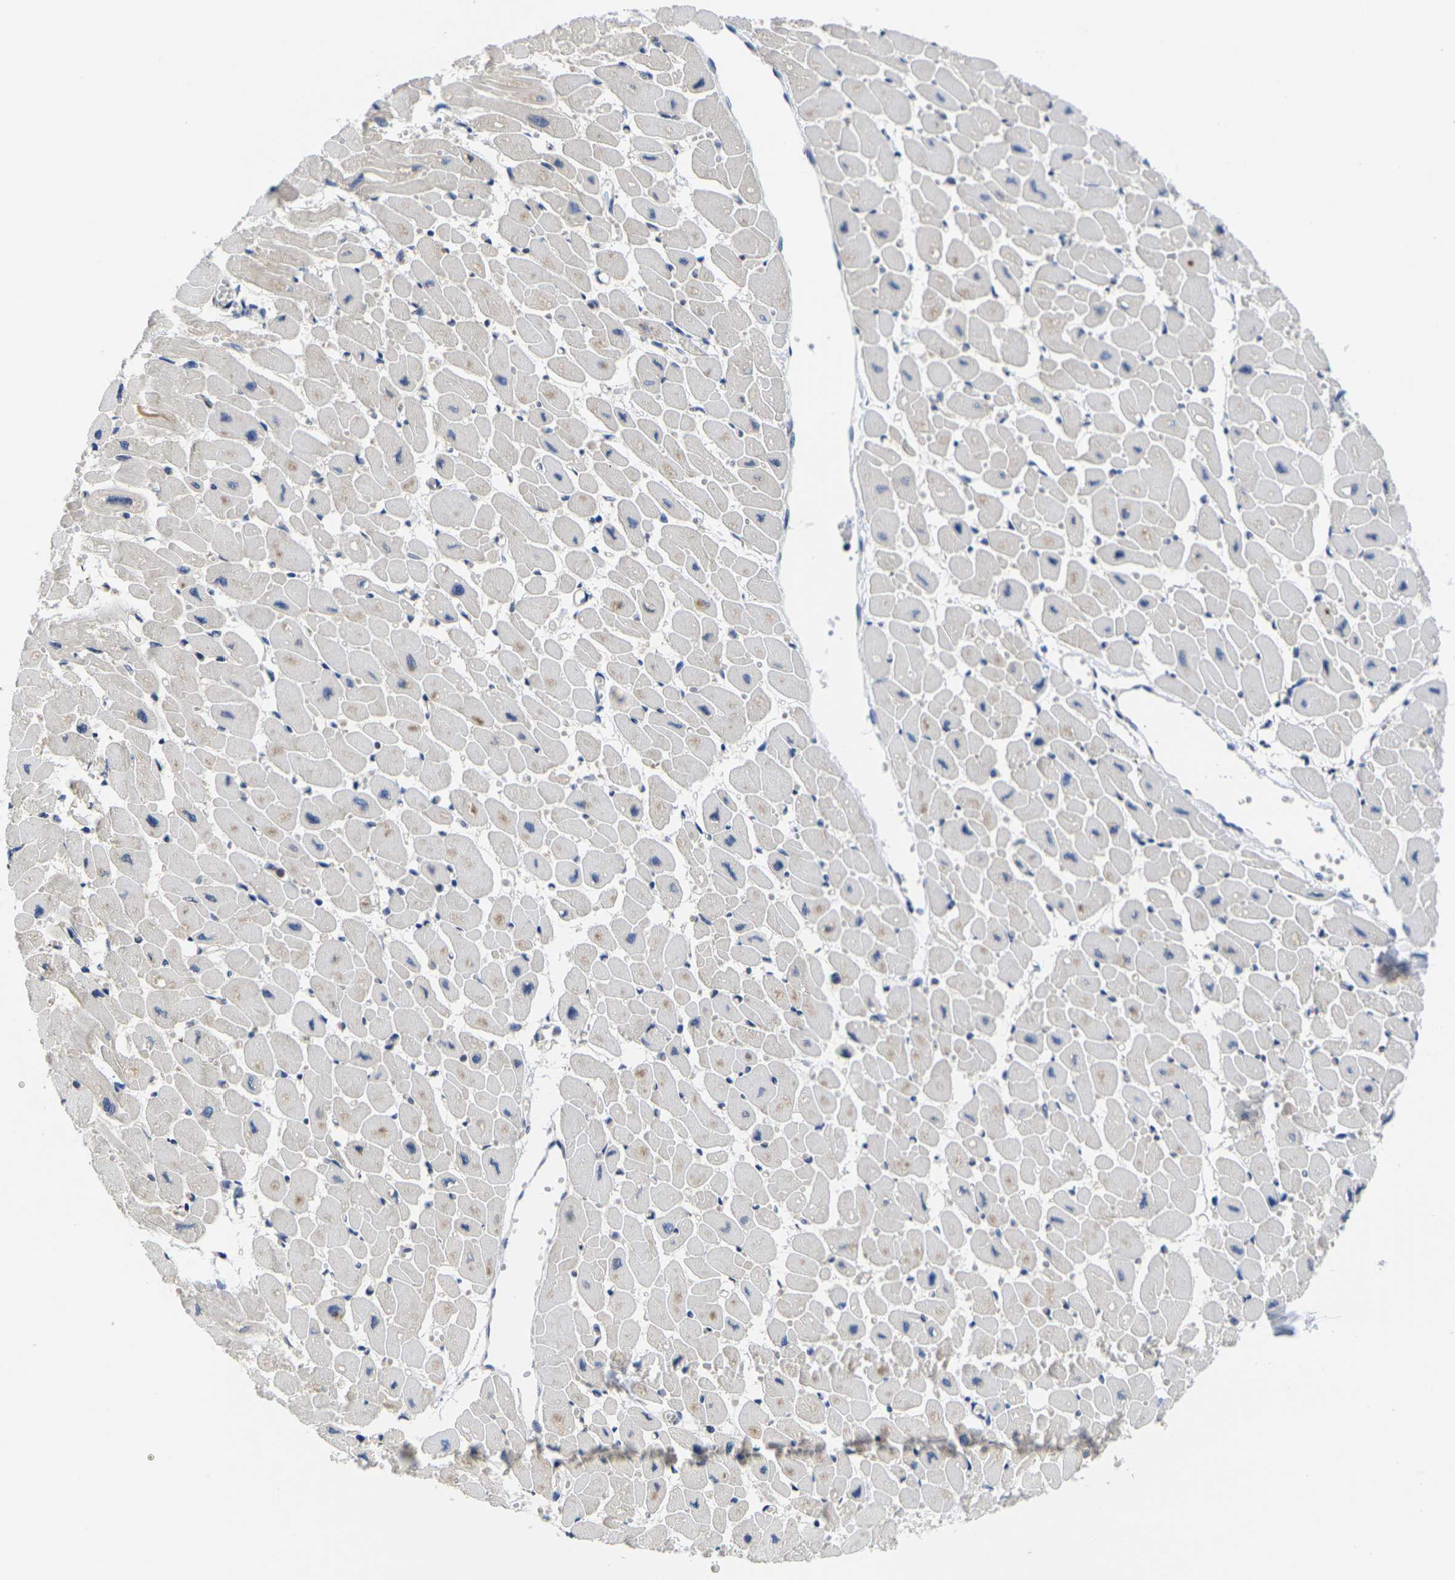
{"staining": {"intensity": "negative", "quantity": "none", "location": "none"}, "tissue": "heart muscle", "cell_type": "Cardiomyocytes", "image_type": "normal", "snomed": [{"axis": "morphology", "description": "Normal tissue, NOS"}, {"axis": "topography", "description": "Heart"}], "caption": "A photomicrograph of heart muscle stained for a protein demonstrates no brown staining in cardiomyocytes. (DAB IHC, high magnification).", "gene": "IKZF1", "patient": {"sex": "female", "age": 54}}